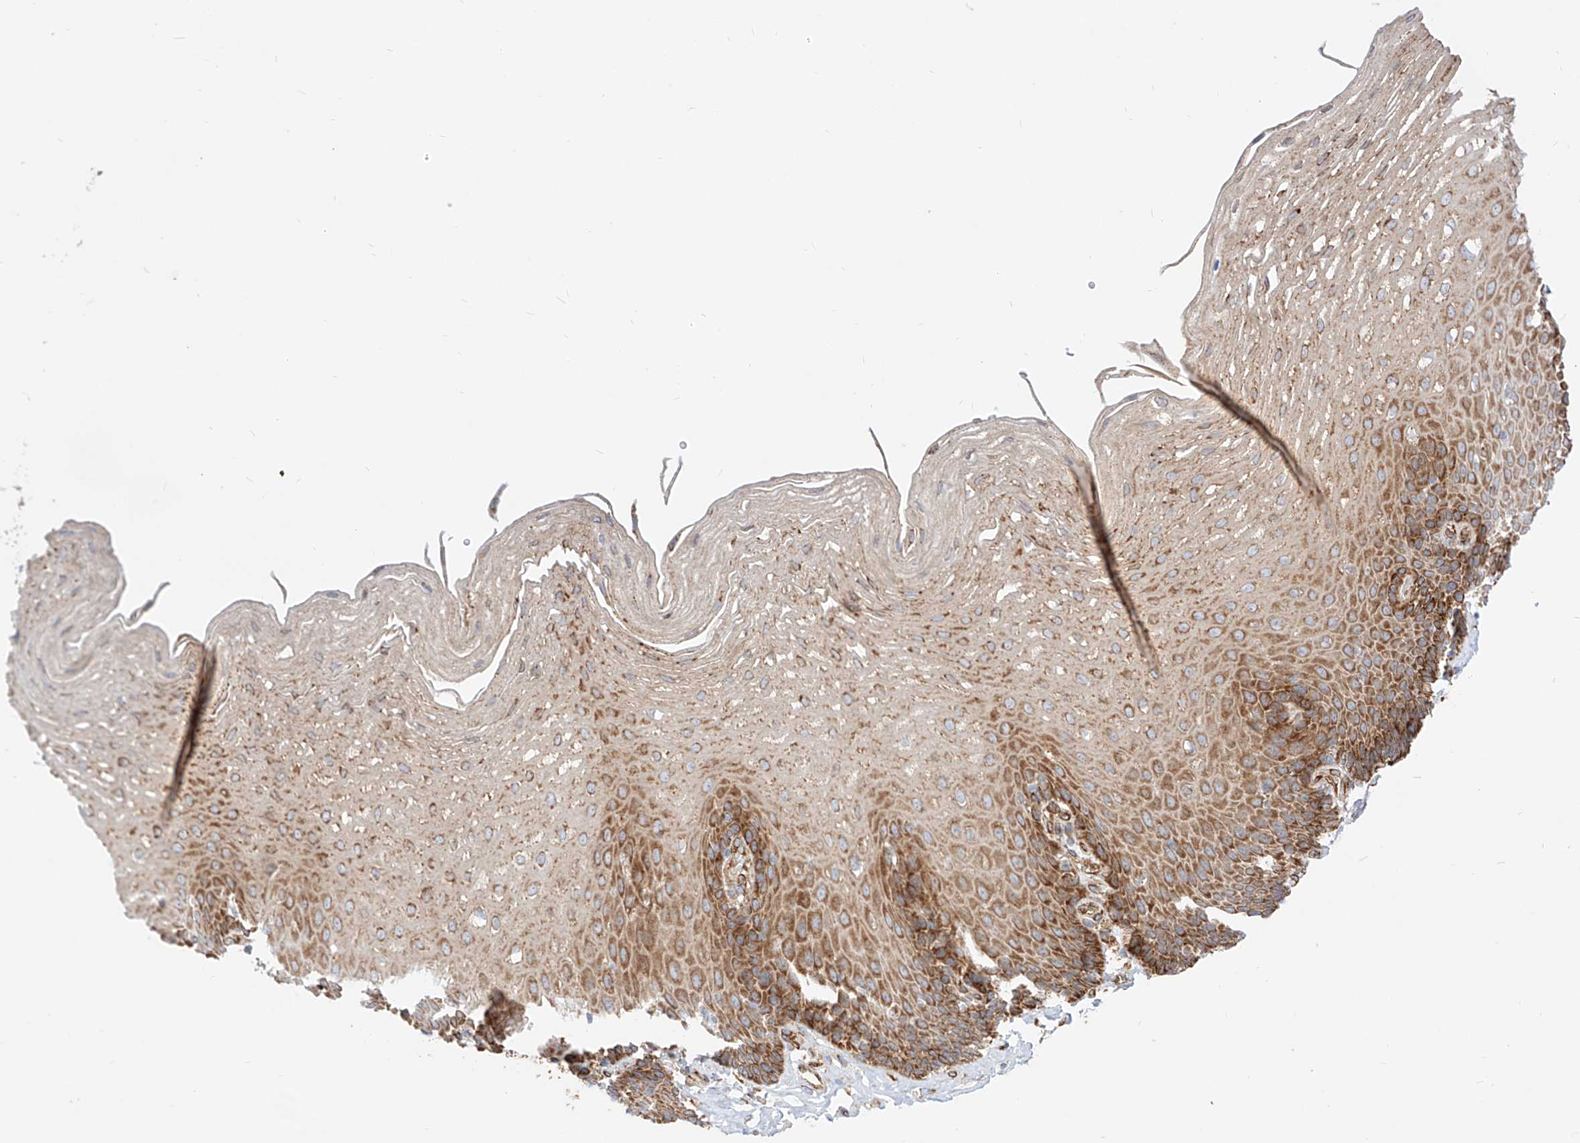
{"staining": {"intensity": "moderate", "quantity": ">75%", "location": "cytoplasmic/membranous"}, "tissue": "esophagus", "cell_type": "Squamous epithelial cells", "image_type": "normal", "snomed": [{"axis": "morphology", "description": "Normal tissue, NOS"}, {"axis": "topography", "description": "Esophagus"}], "caption": "Immunohistochemical staining of normal human esophagus displays medium levels of moderate cytoplasmic/membranous staining in approximately >75% of squamous epithelial cells.", "gene": "CSGALNACT2", "patient": {"sex": "female", "age": 66}}